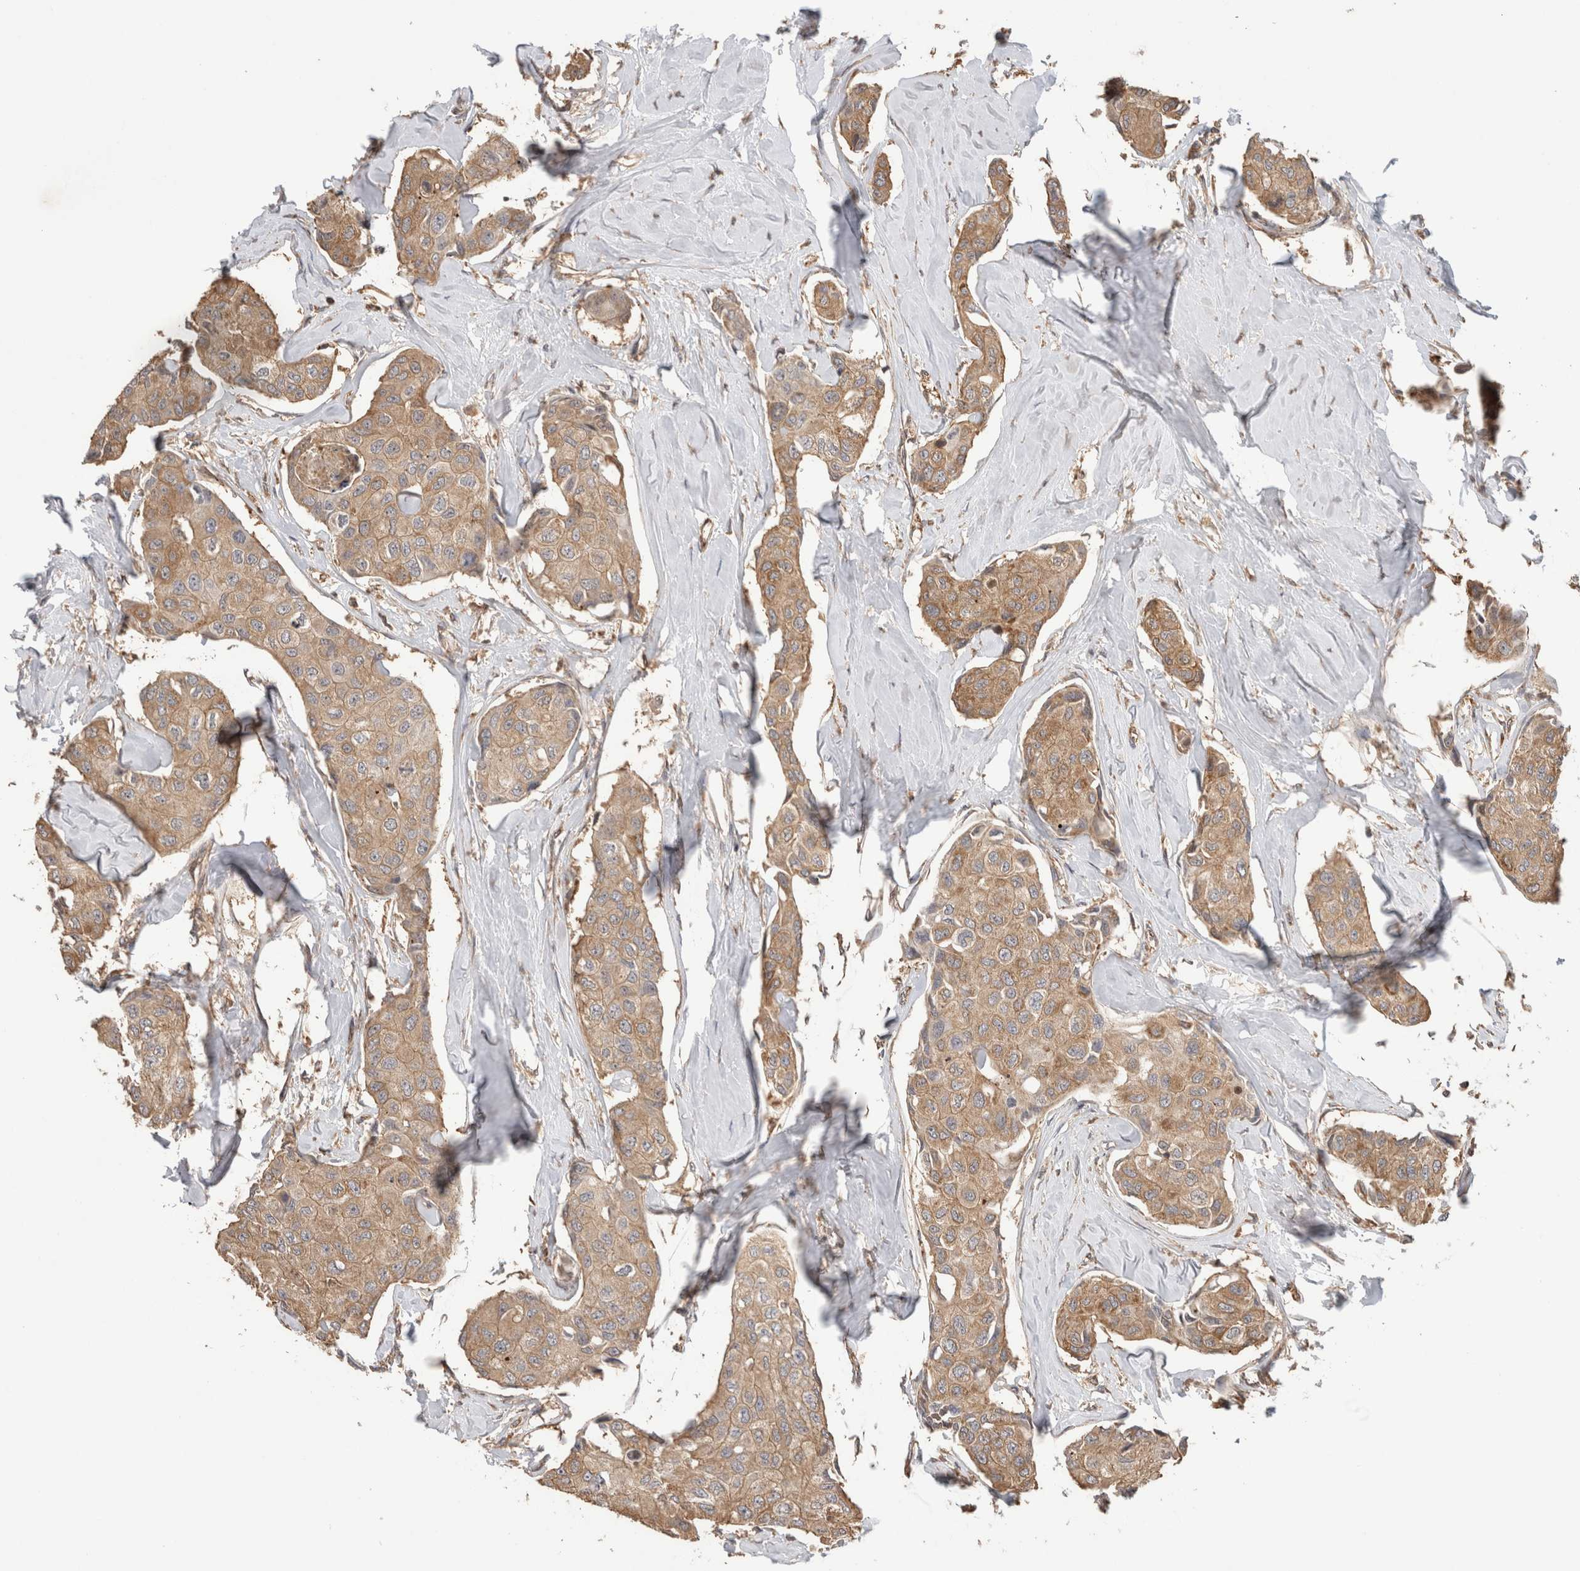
{"staining": {"intensity": "weak", "quantity": ">75%", "location": "cytoplasmic/membranous"}, "tissue": "breast cancer", "cell_type": "Tumor cells", "image_type": "cancer", "snomed": [{"axis": "morphology", "description": "Duct carcinoma"}, {"axis": "topography", "description": "Breast"}], "caption": "High-magnification brightfield microscopy of breast intraductal carcinoma stained with DAB (3,3'-diaminobenzidine) (brown) and counterstained with hematoxylin (blue). tumor cells exhibit weak cytoplasmic/membranous positivity is identified in about>75% of cells.", "gene": "IMMP2L", "patient": {"sex": "female", "age": 80}}